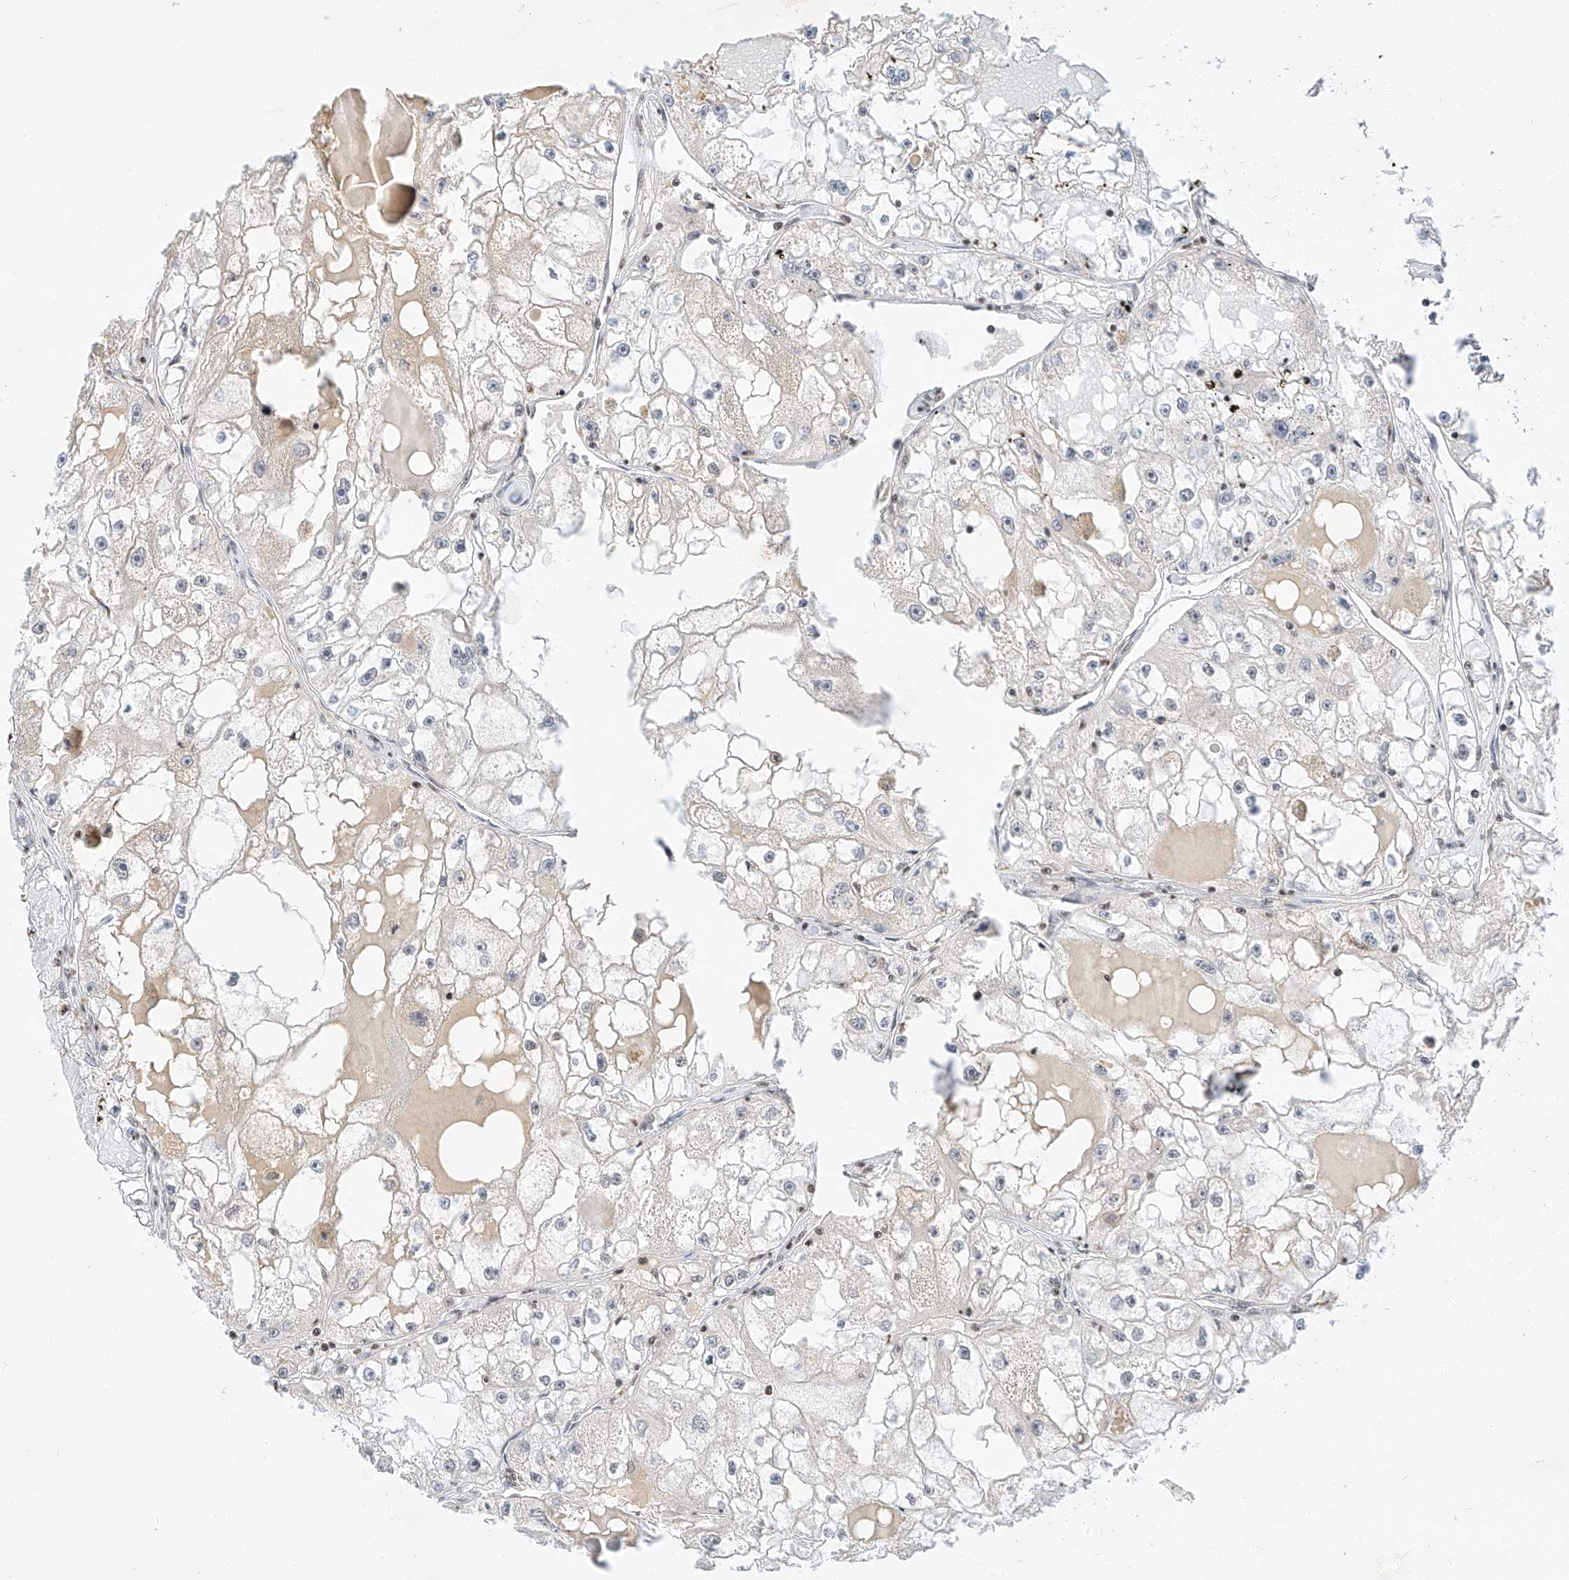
{"staining": {"intensity": "weak", "quantity": "<25%", "location": "nuclear"}, "tissue": "renal cancer", "cell_type": "Tumor cells", "image_type": "cancer", "snomed": [{"axis": "morphology", "description": "Adenocarcinoma, NOS"}, {"axis": "topography", "description": "Kidney"}], "caption": "IHC histopathology image of neoplastic tissue: human renal cancer stained with DAB shows no significant protein expression in tumor cells. The staining was performed using DAB (3,3'-diaminobenzidine) to visualize the protein expression in brown, while the nuclei were stained in blue with hematoxylin (Magnification: 20x).", "gene": "NRF1", "patient": {"sex": "male", "age": 56}}